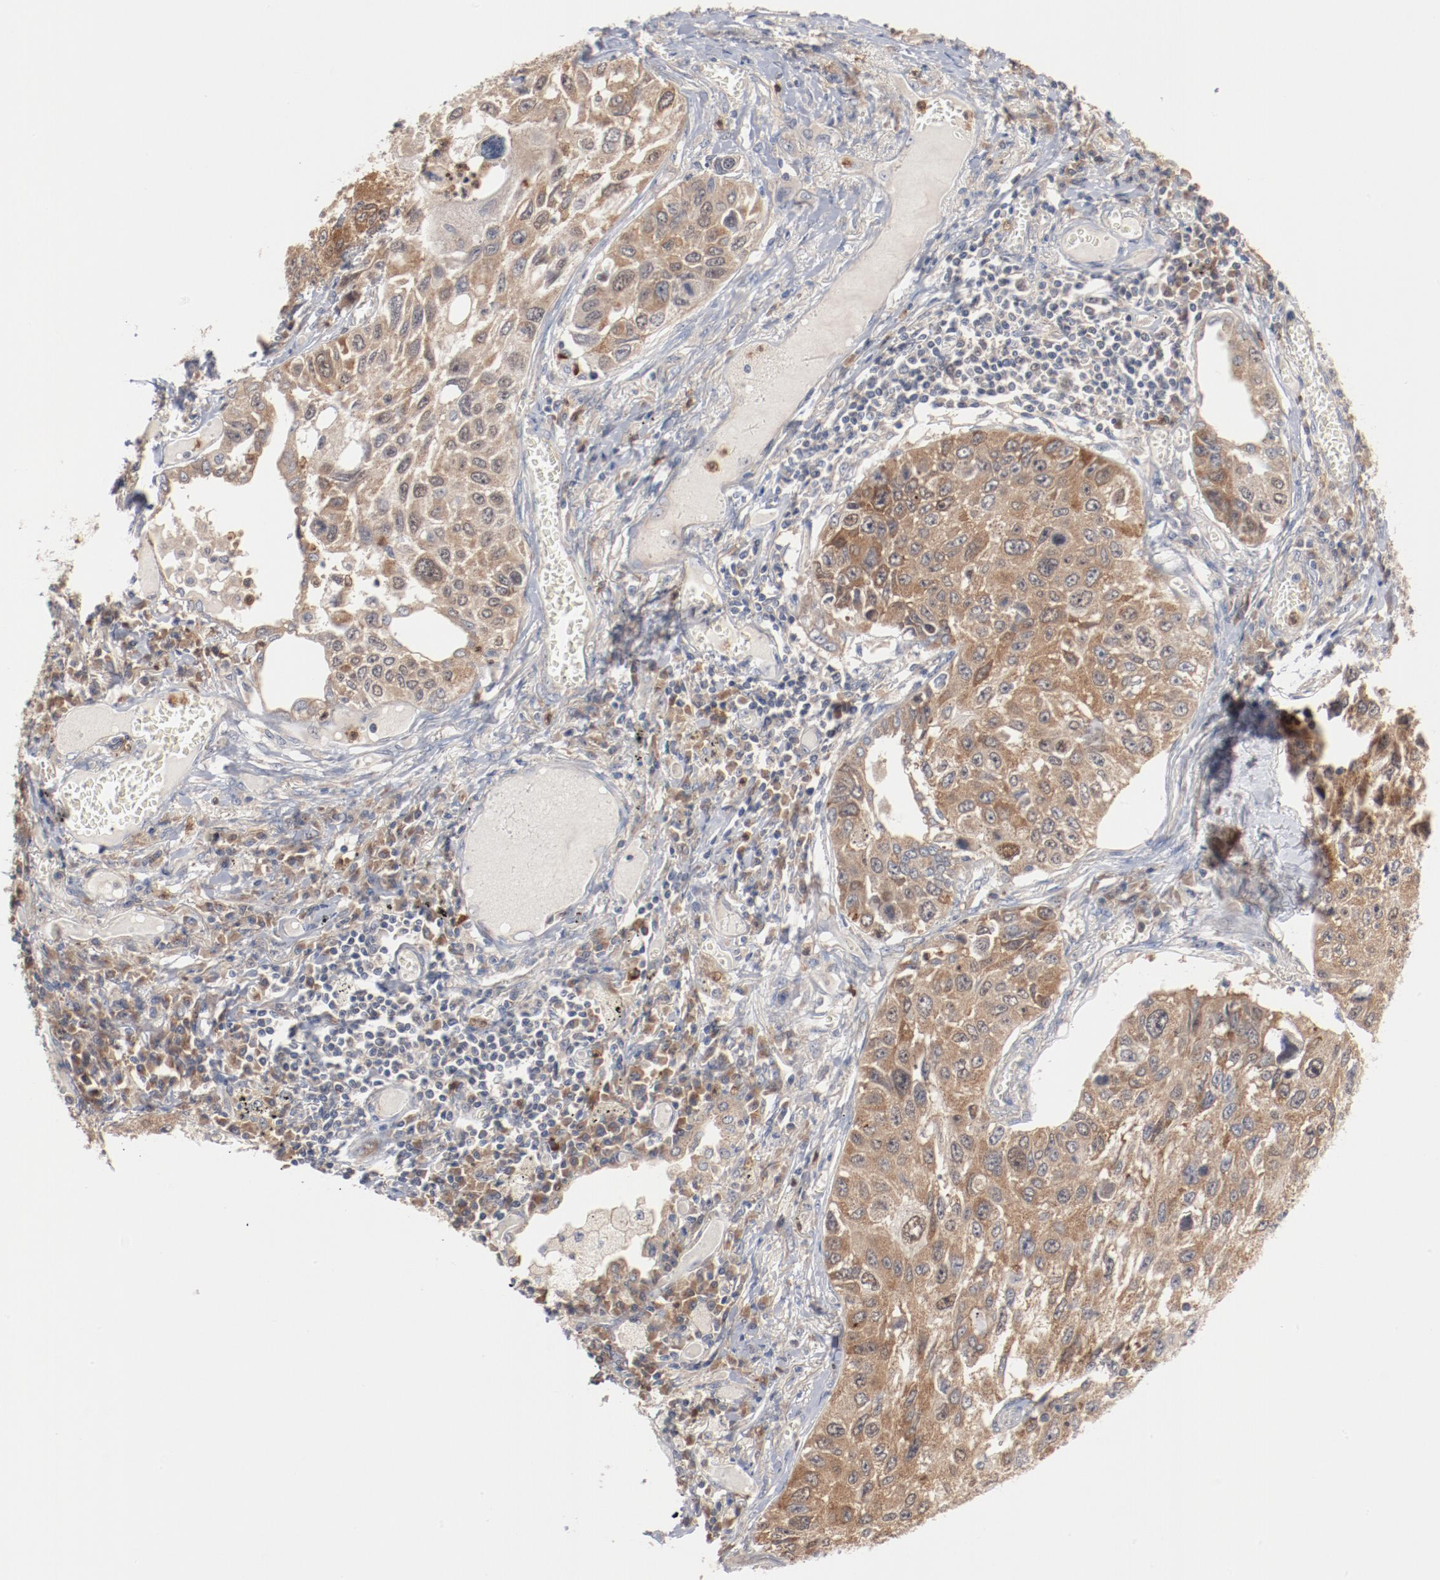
{"staining": {"intensity": "moderate", "quantity": ">75%", "location": "cytoplasmic/membranous"}, "tissue": "lung cancer", "cell_type": "Tumor cells", "image_type": "cancer", "snomed": [{"axis": "morphology", "description": "Squamous cell carcinoma, NOS"}, {"axis": "topography", "description": "Lung"}], "caption": "Lung cancer (squamous cell carcinoma) stained with a protein marker exhibits moderate staining in tumor cells.", "gene": "RNASE11", "patient": {"sex": "male", "age": 71}}